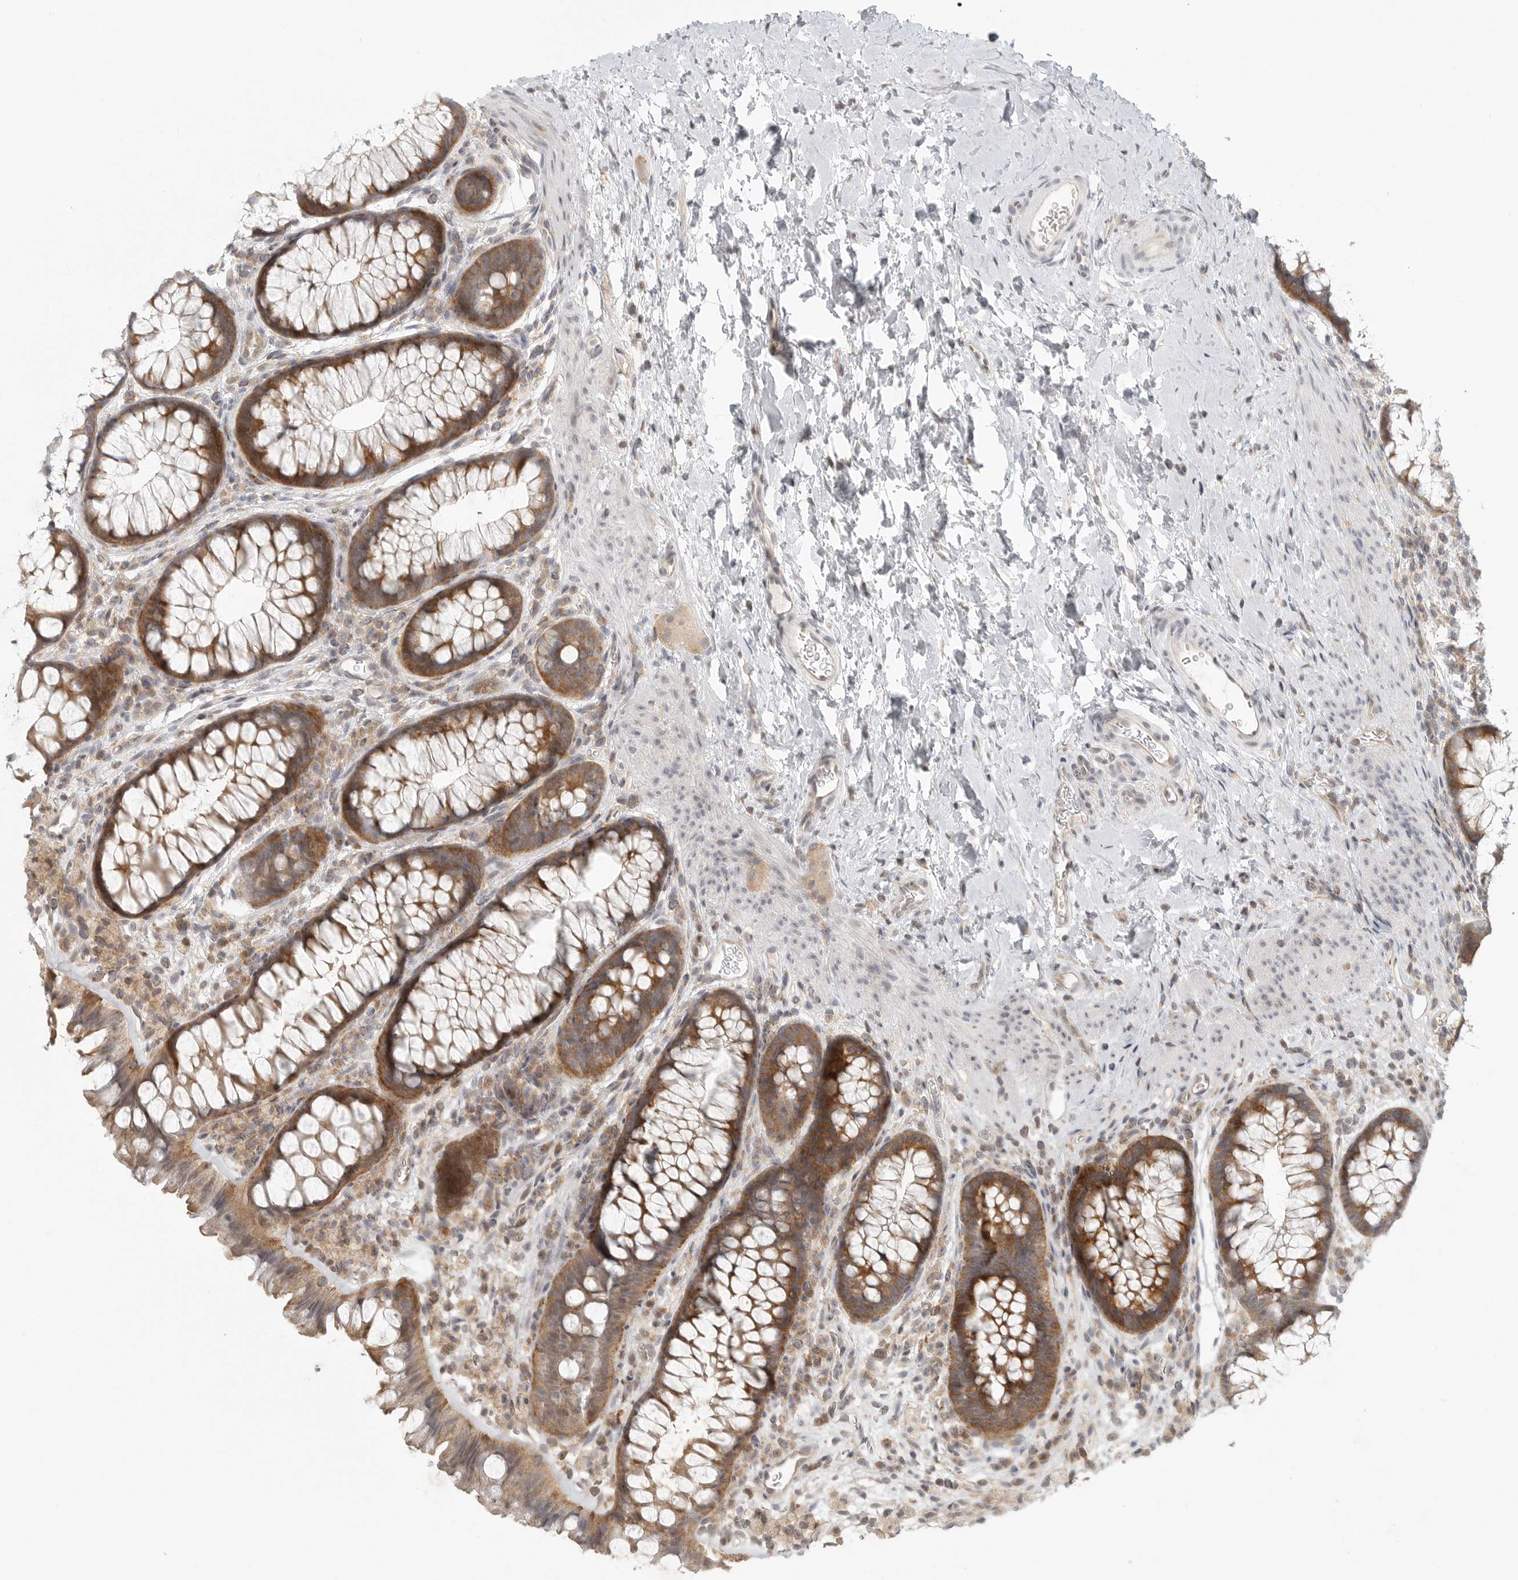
{"staining": {"intensity": "weak", "quantity": "<25%", "location": "cytoplasmic/membranous"}, "tissue": "colon", "cell_type": "Endothelial cells", "image_type": "normal", "snomed": [{"axis": "morphology", "description": "Normal tissue, NOS"}, {"axis": "topography", "description": "Colon"}], "caption": "IHC photomicrograph of unremarkable colon: colon stained with DAB demonstrates no significant protein staining in endothelial cells.", "gene": "HDAC6", "patient": {"sex": "female", "age": 62}}